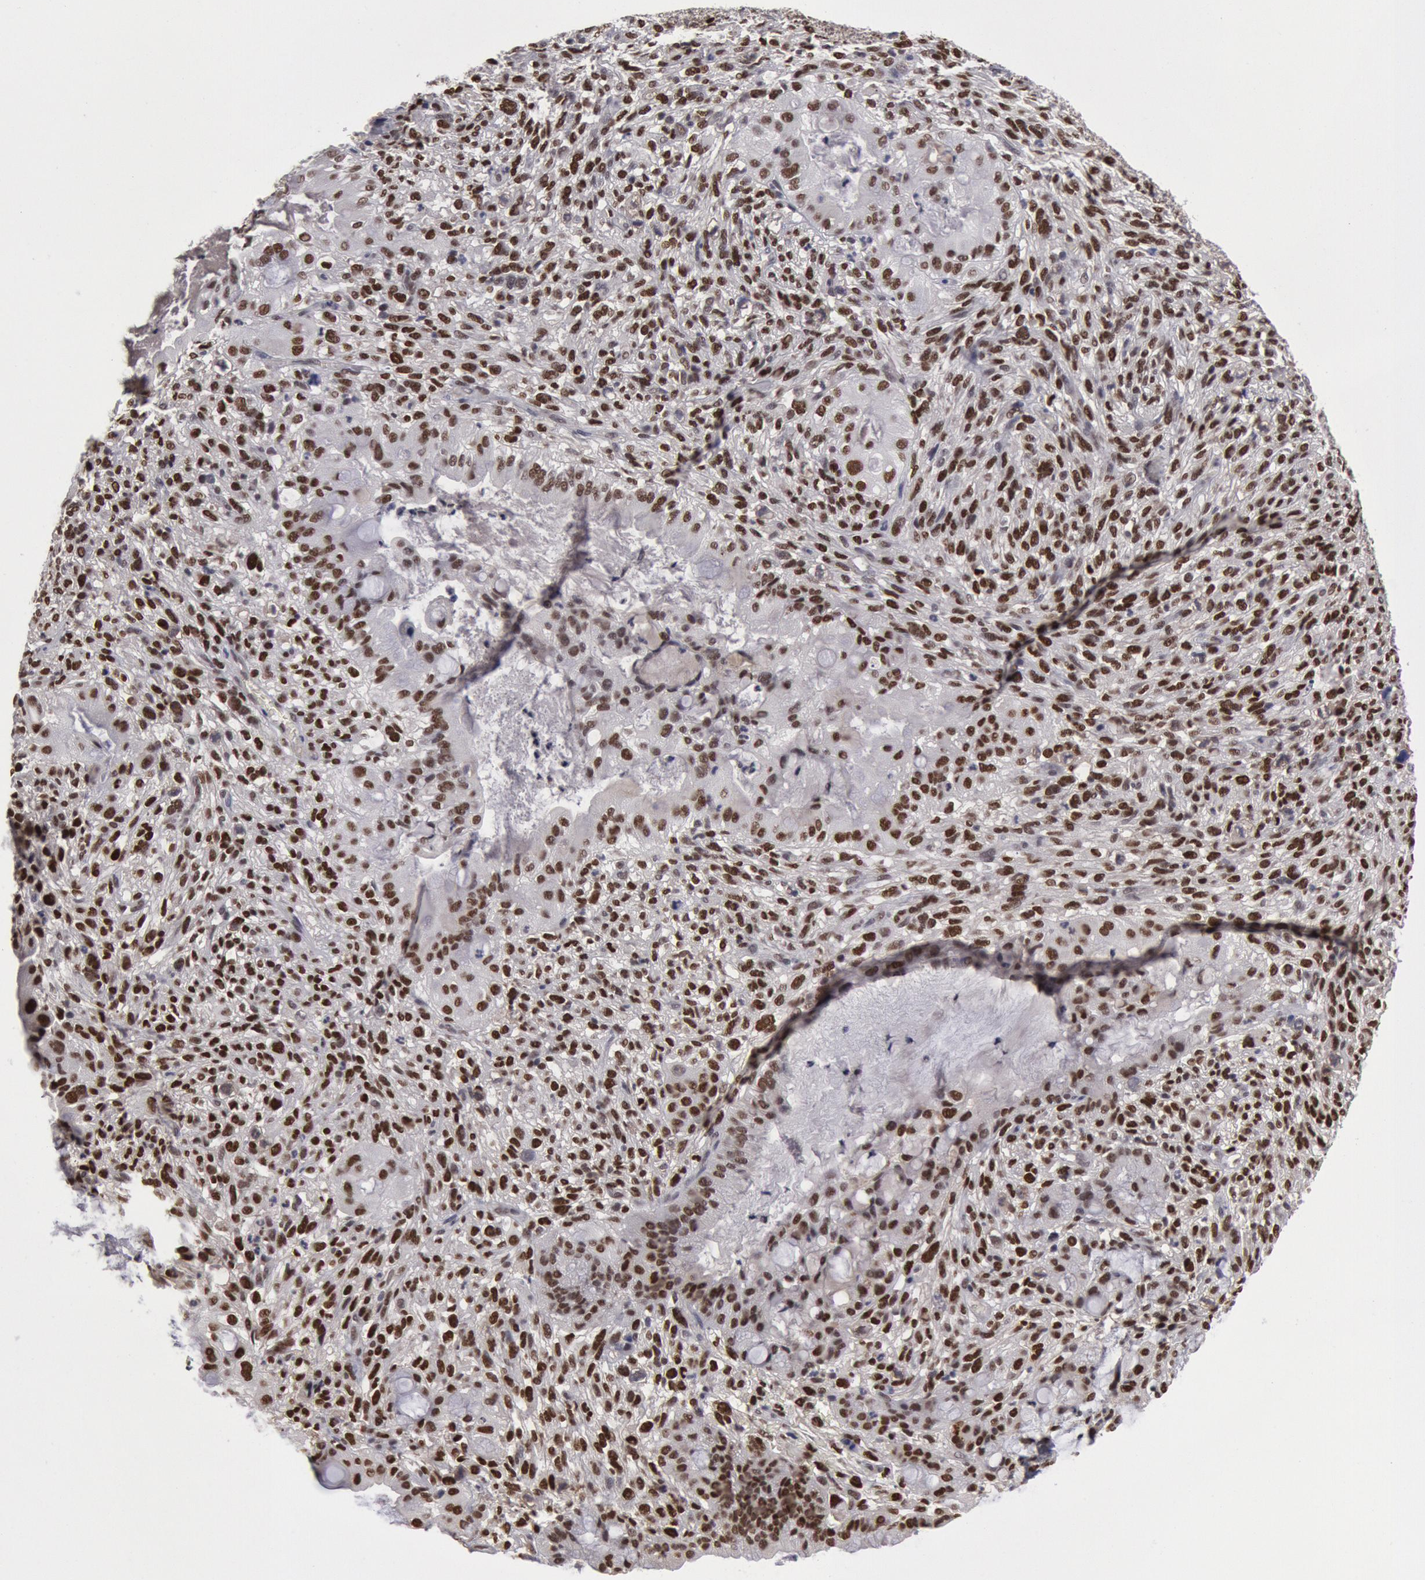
{"staining": {"intensity": "weak", "quantity": ">75%", "location": "nuclear"}, "tissue": "cervical cancer", "cell_type": "Tumor cells", "image_type": "cancer", "snomed": [{"axis": "morphology", "description": "Adenocarcinoma, NOS"}, {"axis": "topography", "description": "Cervix"}], "caption": "The photomicrograph reveals staining of cervical adenocarcinoma, revealing weak nuclear protein staining (brown color) within tumor cells.", "gene": "PPP4R3B", "patient": {"sex": "female", "age": 41}}